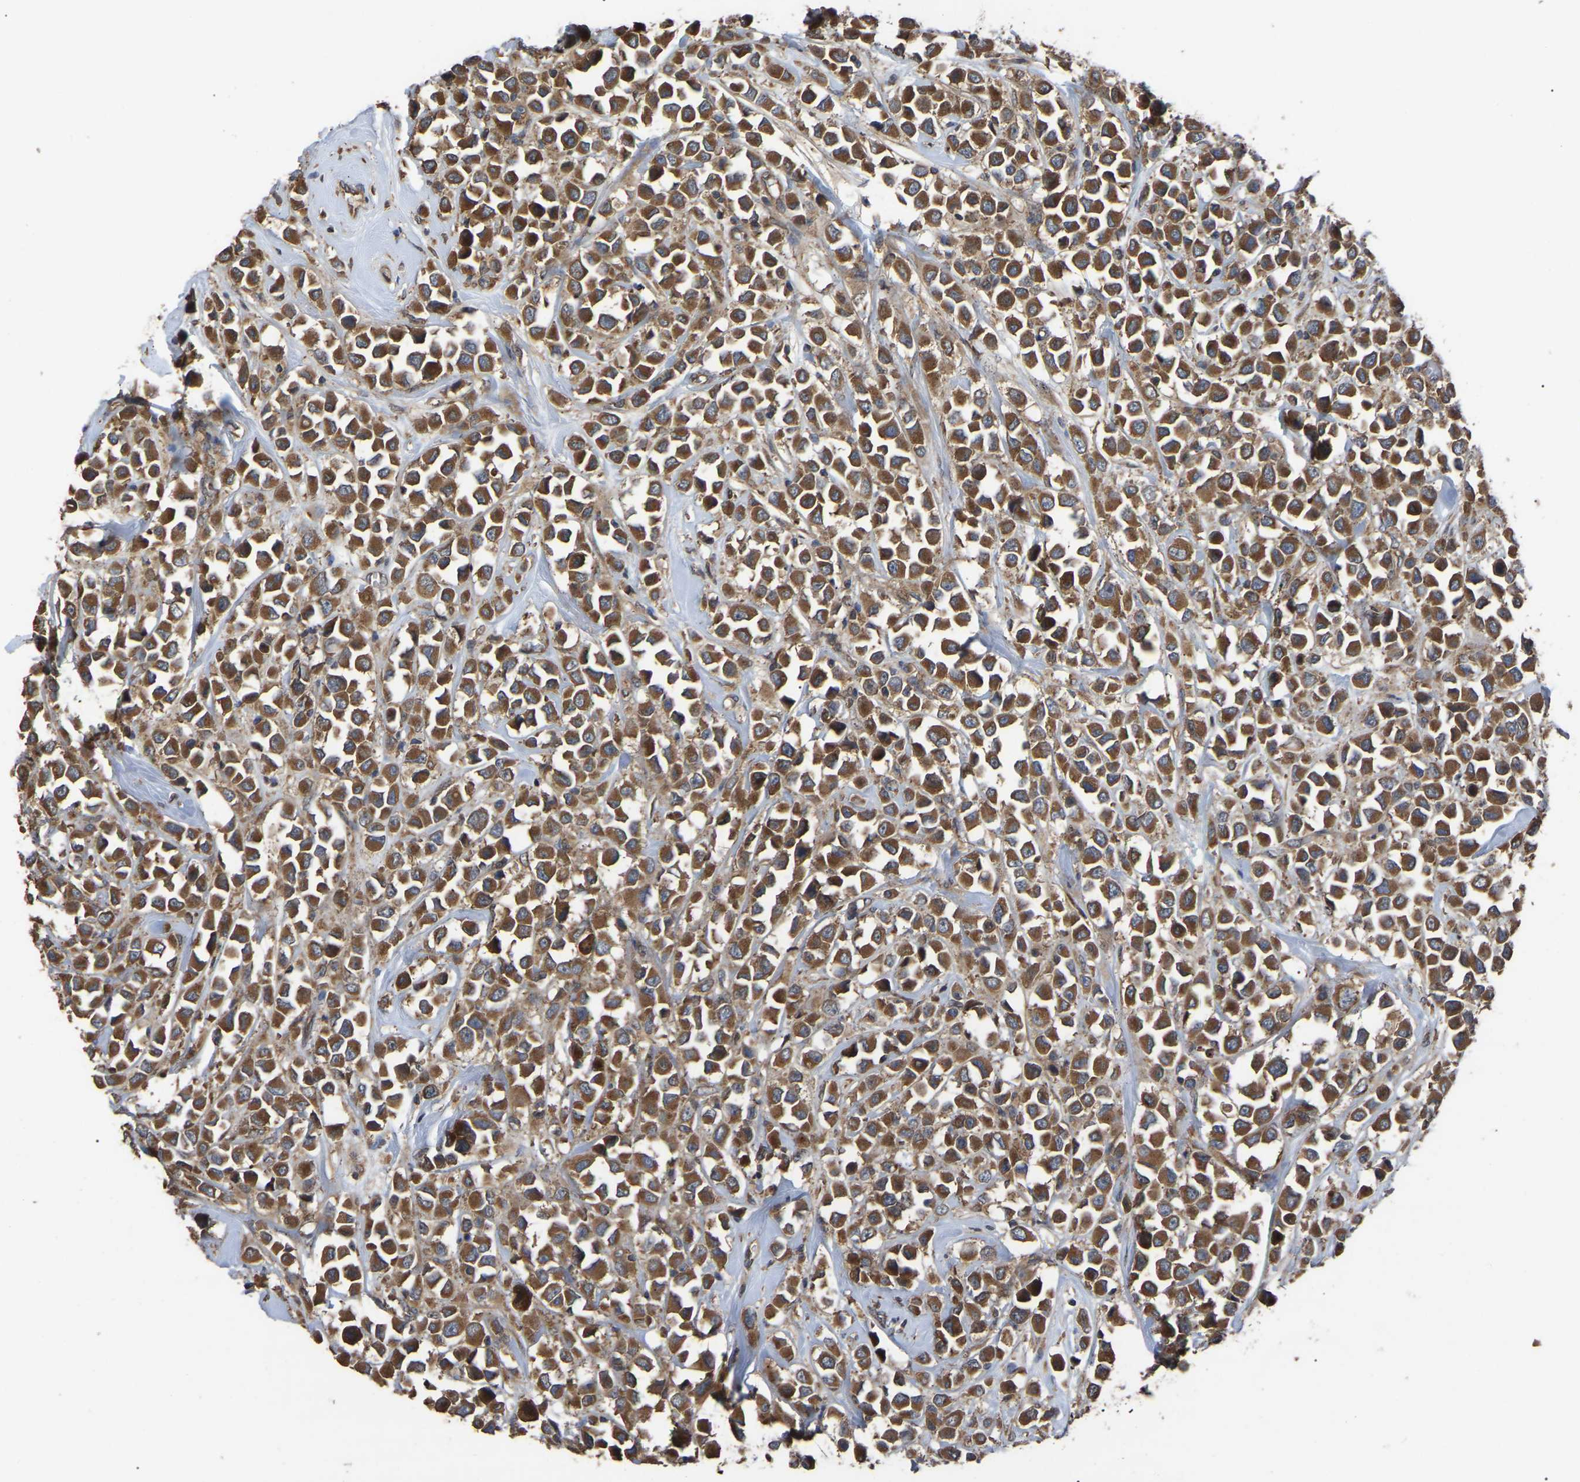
{"staining": {"intensity": "strong", "quantity": ">75%", "location": "cytoplasmic/membranous"}, "tissue": "breast cancer", "cell_type": "Tumor cells", "image_type": "cancer", "snomed": [{"axis": "morphology", "description": "Duct carcinoma"}, {"axis": "topography", "description": "Breast"}], "caption": "Tumor cells exhibit high levels of strong cytoplasmic/membranous staining in approximately >75% of cells in breast cancer (intraductal carcinoma). Nuclei are stained in blue.", "gene": "GCC1", "patient": {"sex": "female", "age": 61}}